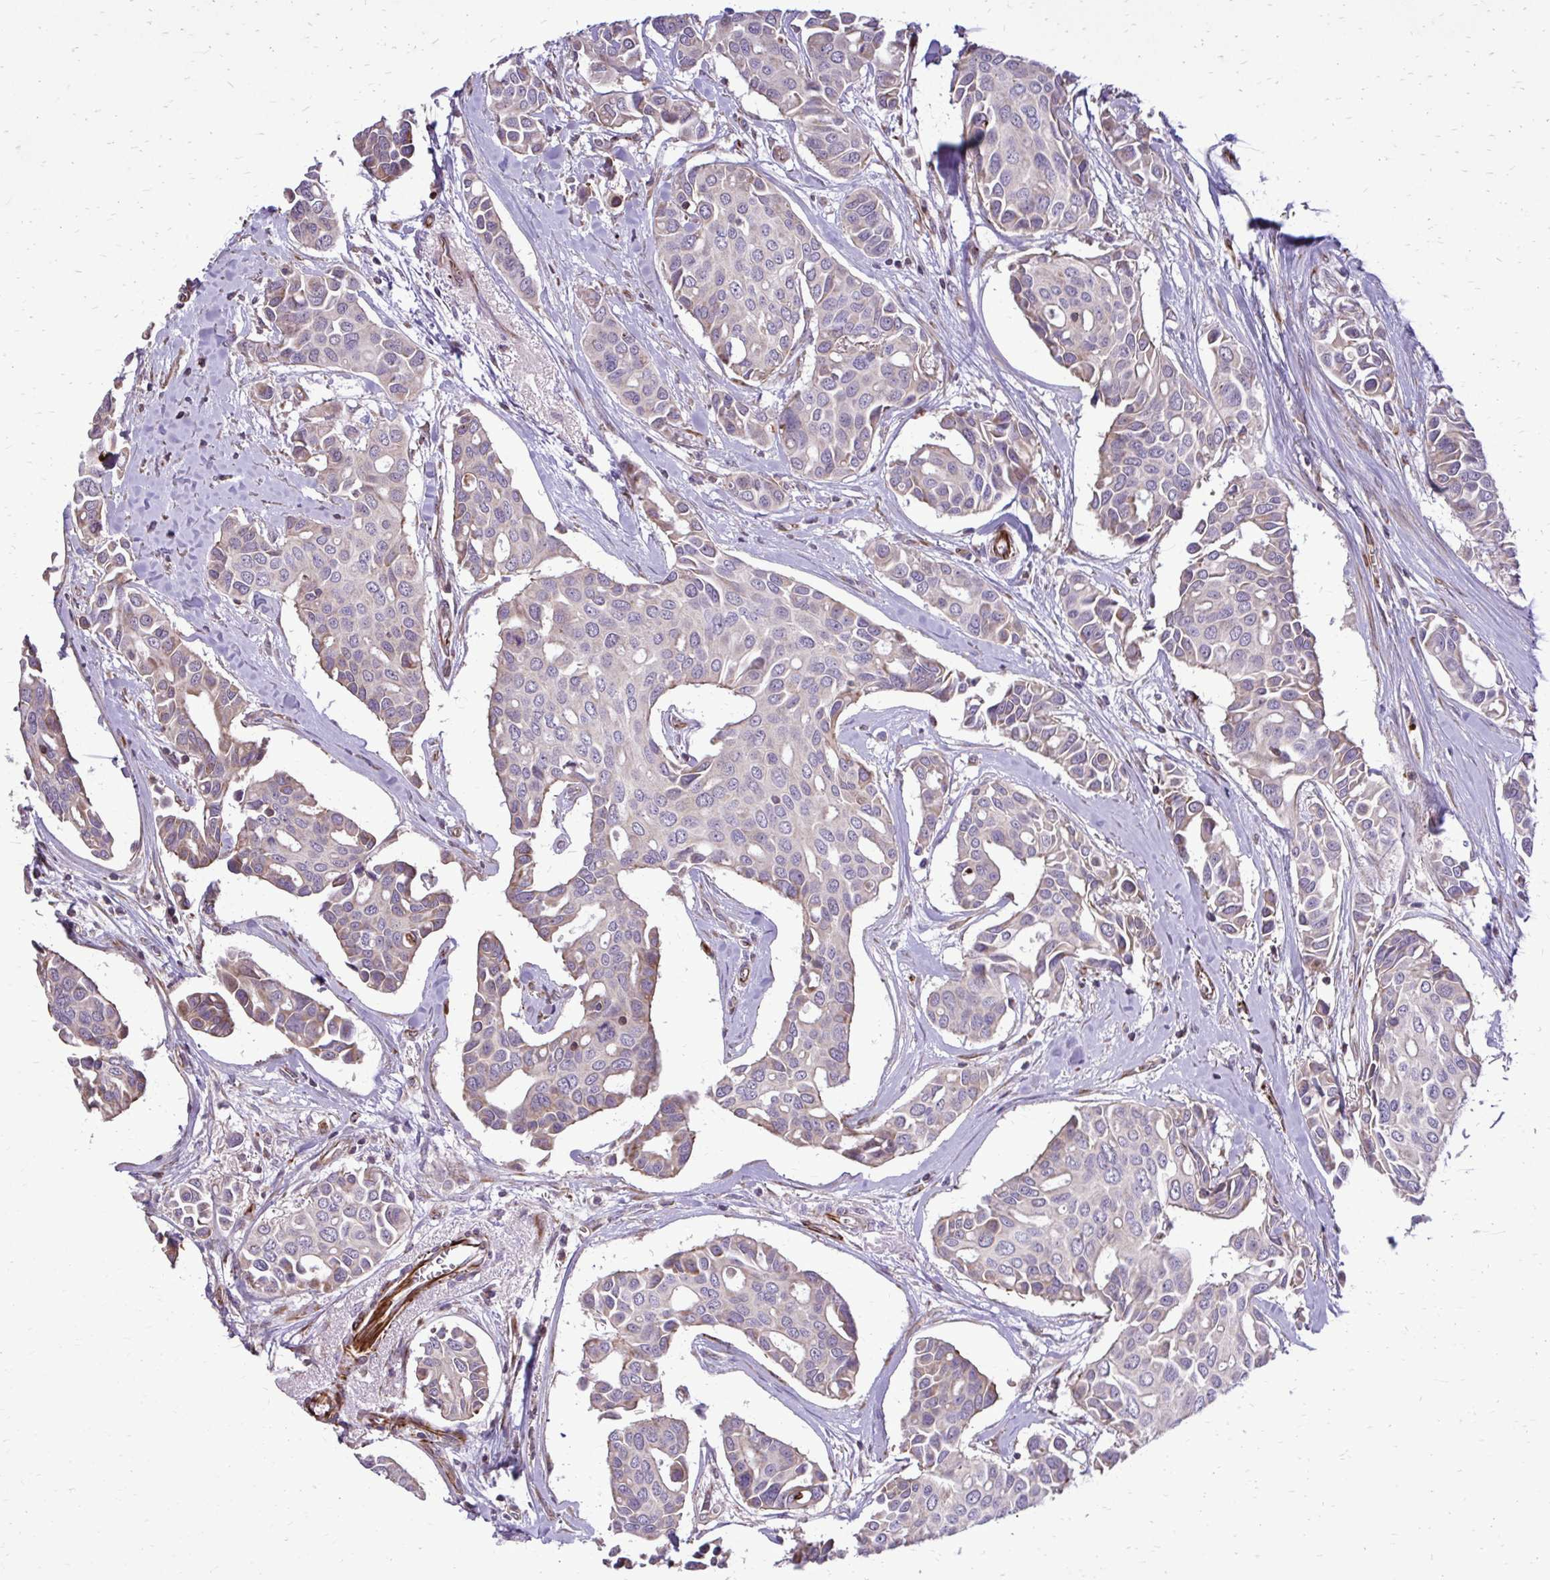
{"staining": {"intensity": "moderate", "quantity": "<25%", "location": "cytoplasmic/membranous"}, "tissue": "breast cancer", "cell_type": "Tumor cells", "image_type": "cancer", "snomed": [{"axis": "morphology", "description": "Duct carcinoma"}, {"axis": "topography", "description": "Breast"}], "caption": "Breast invasive ductal carcinoma was stained to show a protein in brown. There is low levels of moderate cytoplasmic/membranous positivity in approximately <25% of tumor cells. (DAB IHC, brown staining for protein, blue staining for nuclei).", "gene": "ABCC3", "patient": {"sex": "female", "age": 54}}